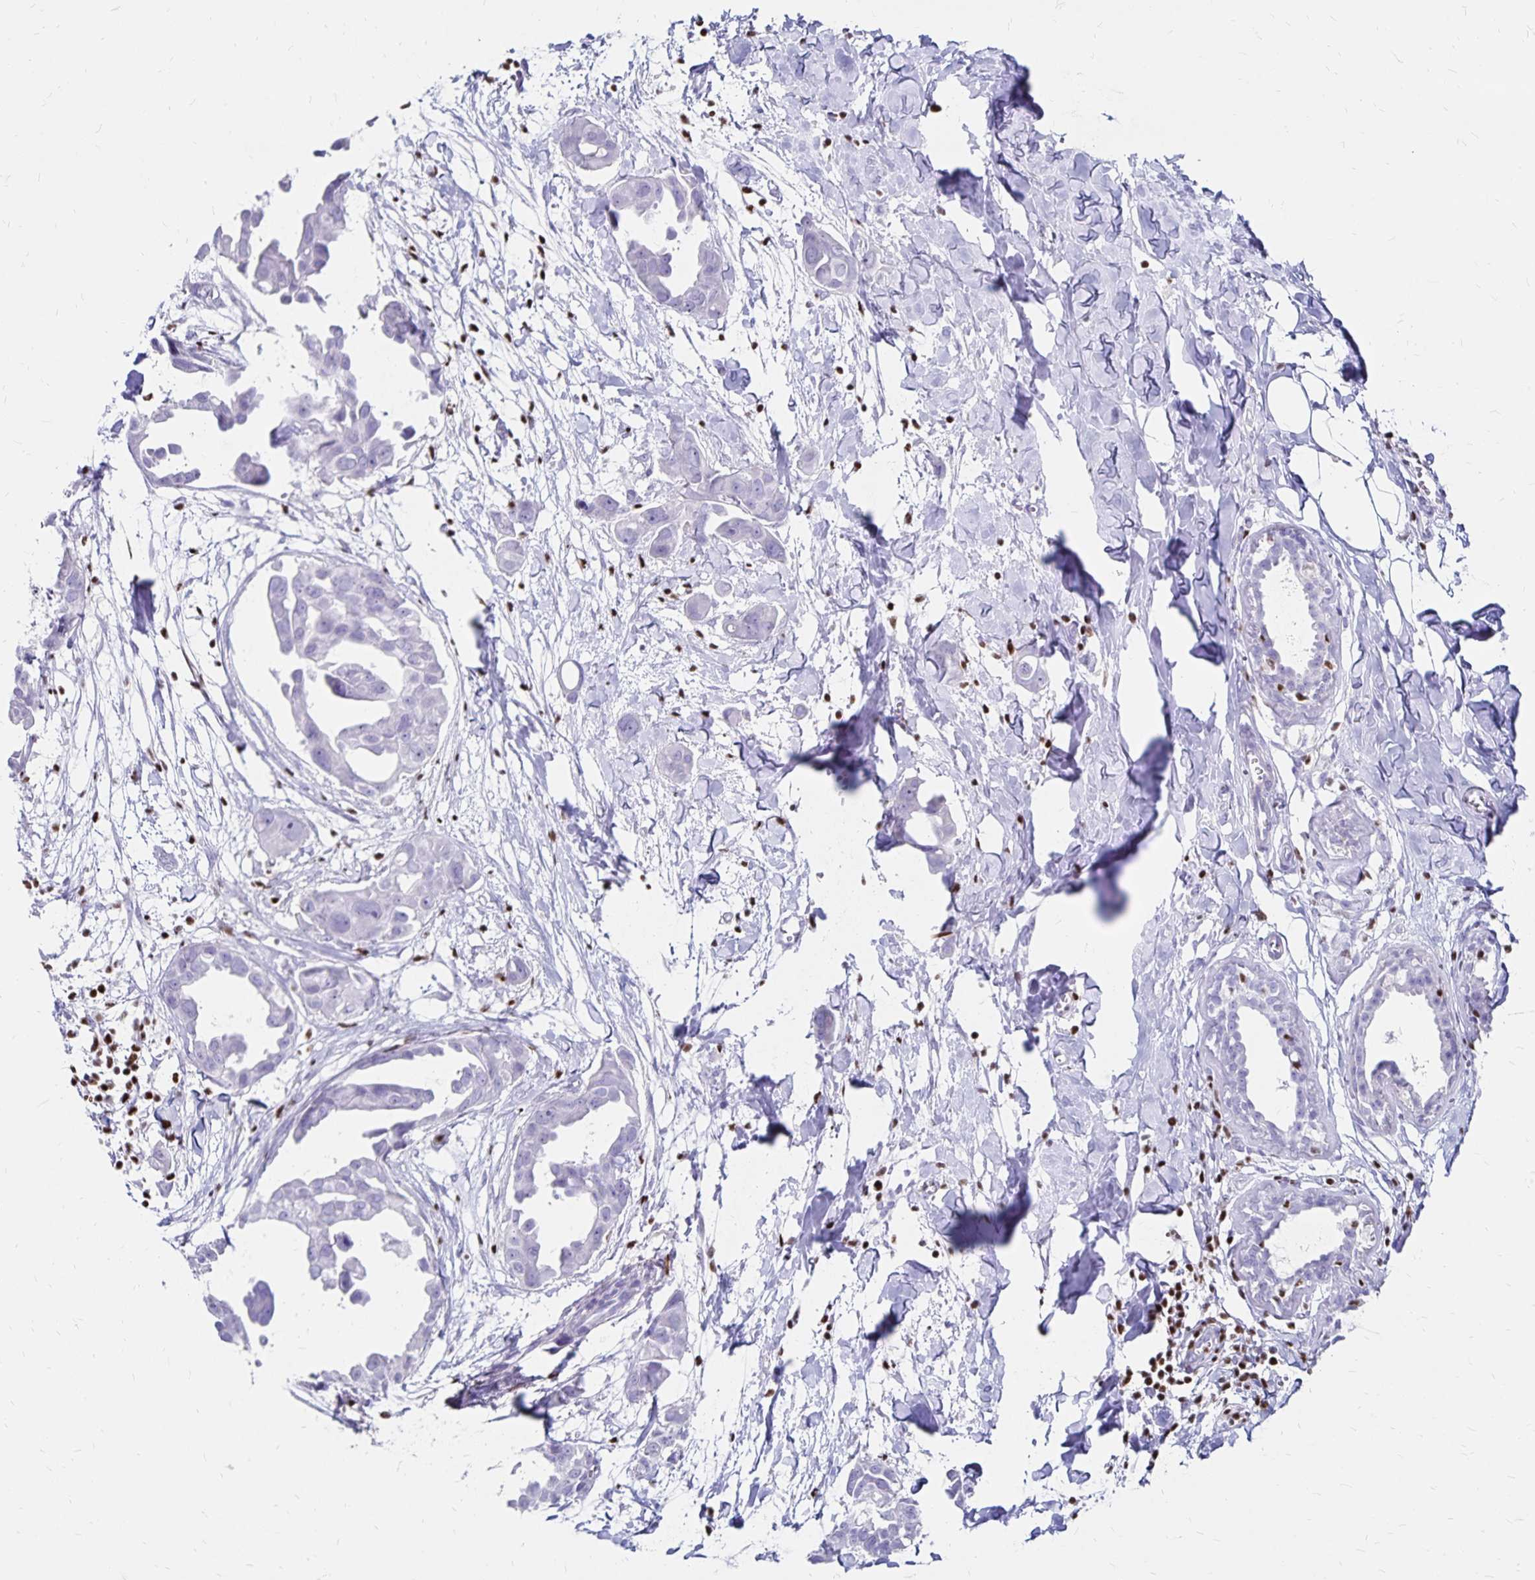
{"staining": {"intensity": "negative", "quantity": "none", "location": "none"}, "tissue": "breast cancer", "cell_type": "Tumor cells", "image_type": "cancer", "snomed": [{"axis": "morphology", "description": "Duct carcinoma"}, {"axis": "topography", "description": "Breast"}], "caption": "Immunohistochemistry histopathology image of neoplastic tissue: breast cancer (infiltrating ductal carcinoma) stained with DAB demonstrates no significant protein expression in tumor cells.", "gene": "IKZF1", "patient": {"sex": "female", "age": 38}}